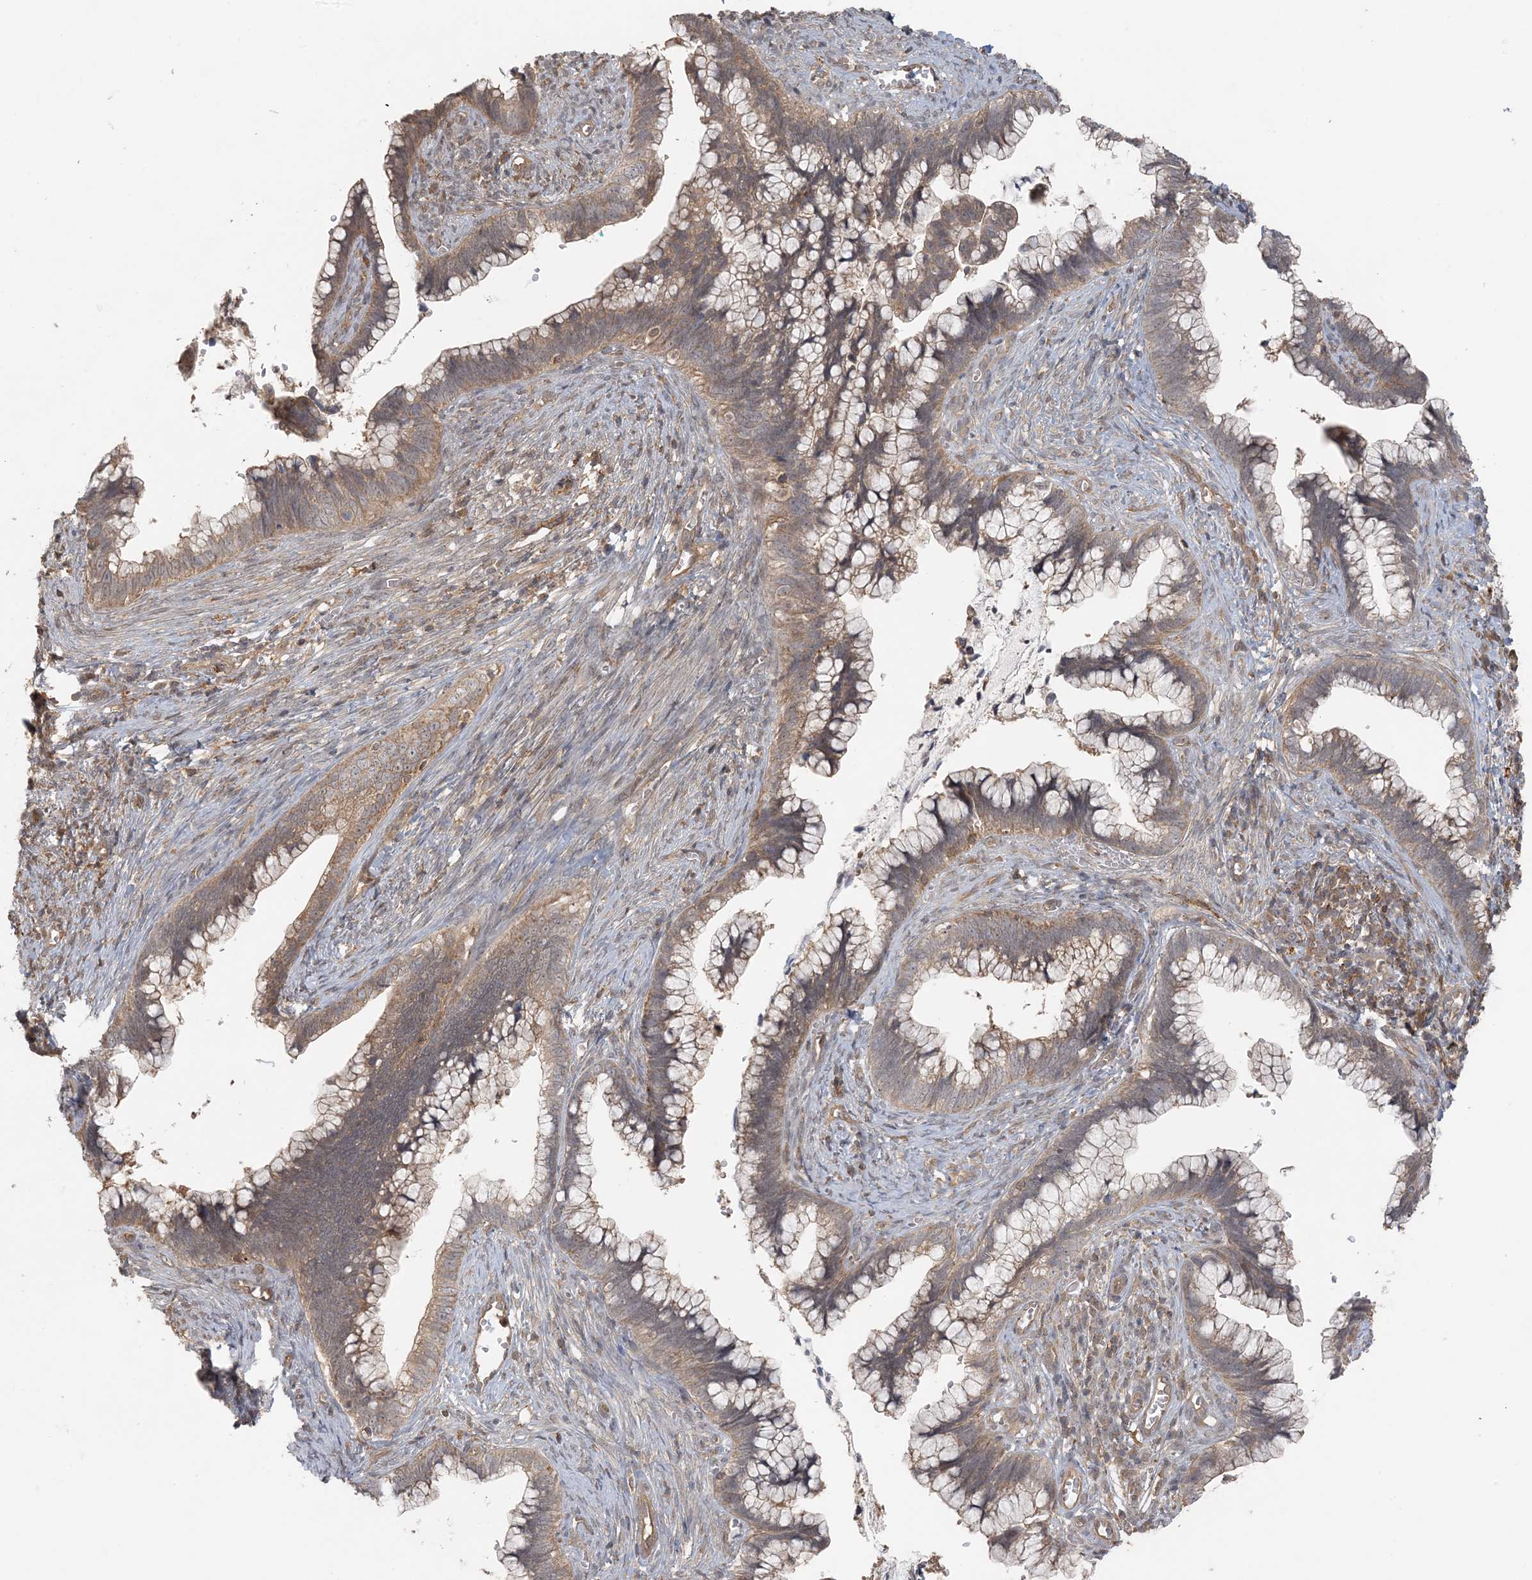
{"staining": {"intensity": "moderate", "quantity": ">75%", "location": "cytoplasmic/membranous"}, "tissue": "cervical cancer", "cell_type": "Tumor cells", "image_type": "cancer", "snomed": [{"axis": "morphology", "description": "Adenocarcinoma, NOS"}, {"axis": "topography", "description": "Cervix"}], "caption": "The histopathology image demonstrates a brown stain indicating the presence of a protein in the cytoplasmic/membranous of tumor cells in cervical cancer (adenocarcinoma).", "gene": "OBI1", "patient": {"sex": "female", "age": 44}}